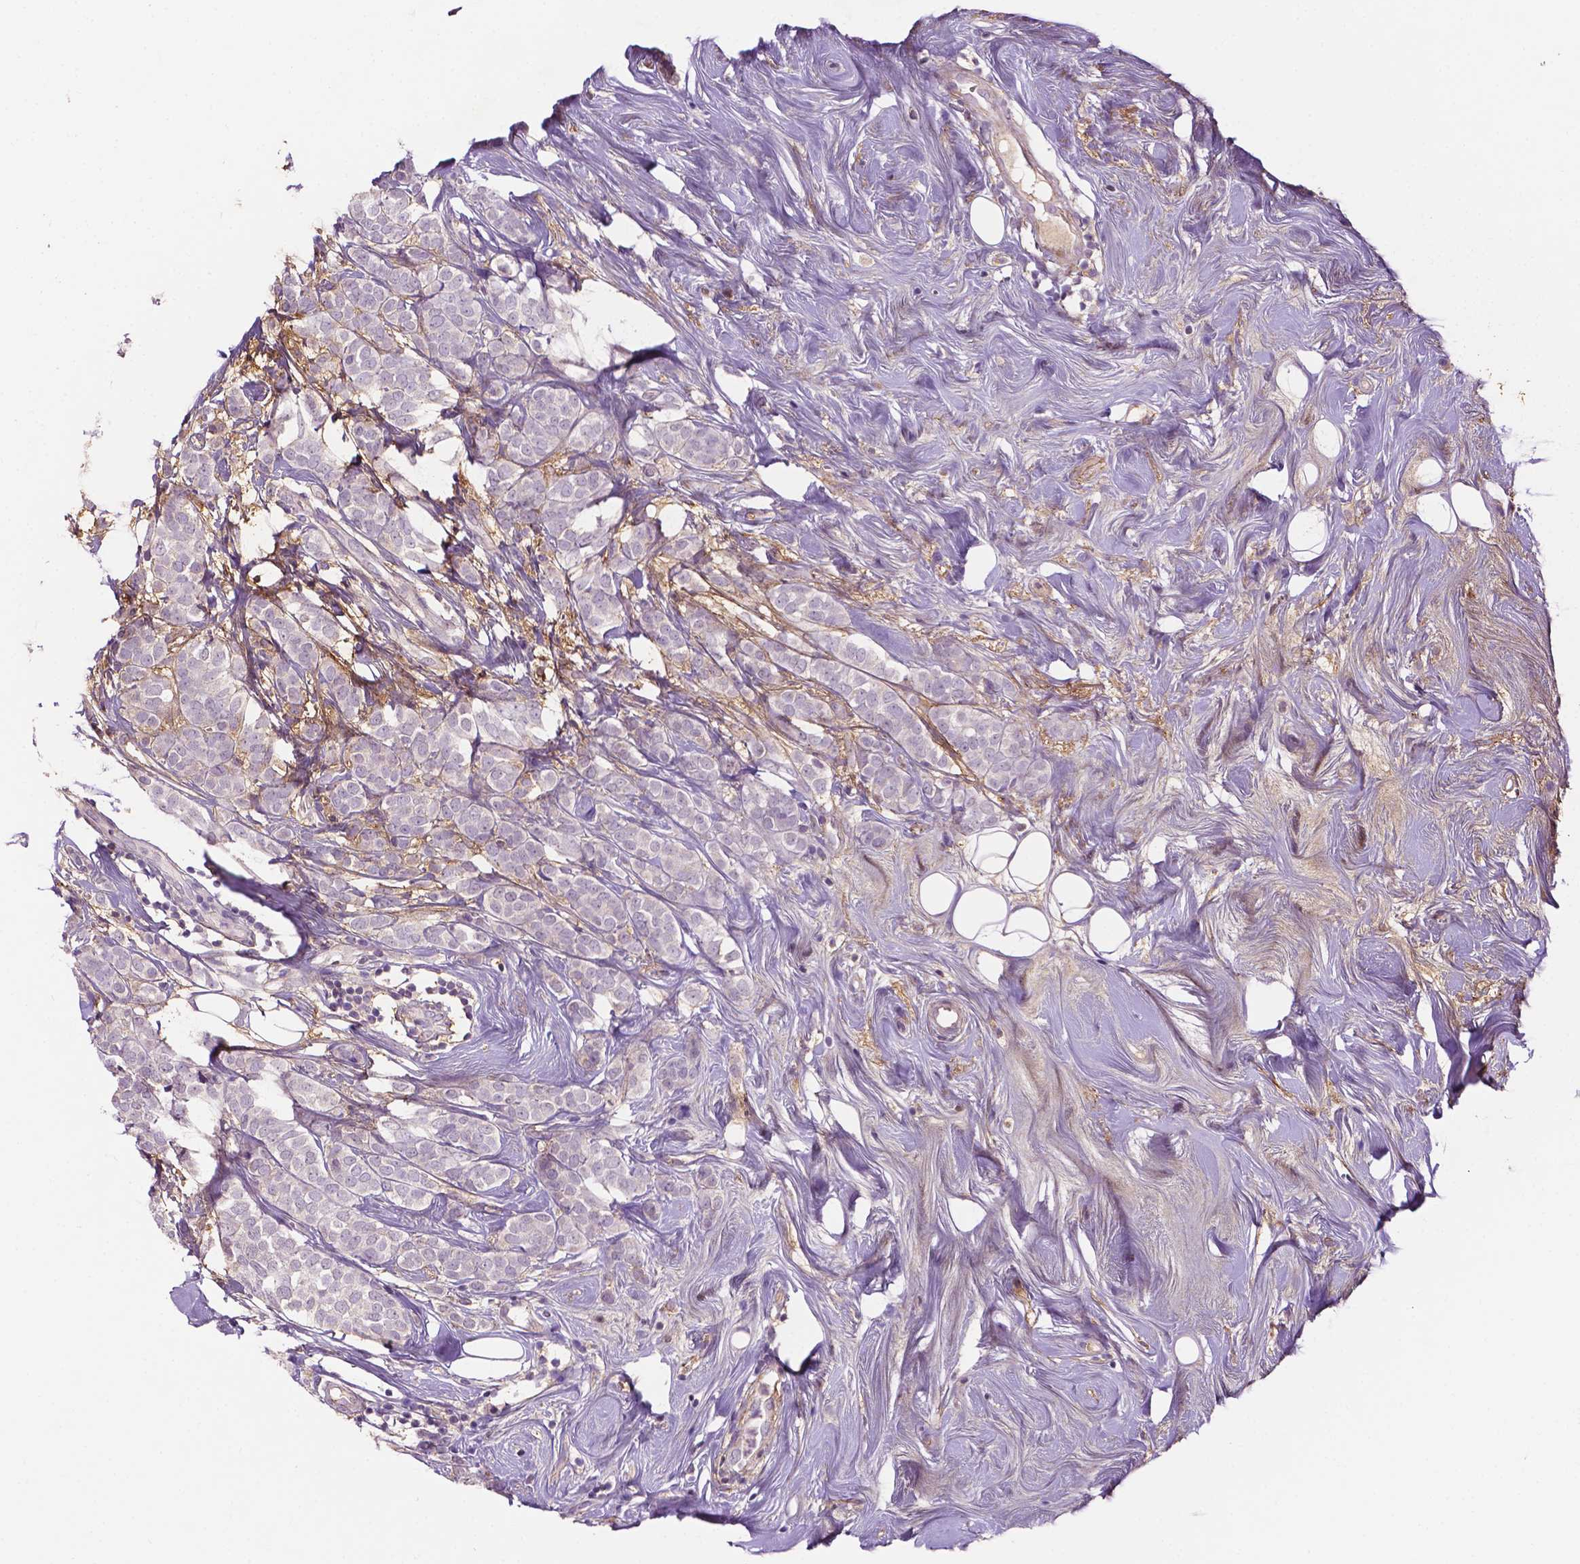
{"staining": {"intensity": "negative", "quantity": "none", "location": "none"}, "tissue": "breast cancer", "cell_type": "Tumor cells", "image_type": "cancer", "snomed": [{"axis": "morphology", "description": "Lobular carcinoma"}, {"axis": "topography", "description": "Breast"}], "caption": "Image shows no protein positivity in tumor cells of breast cancer (lobular carcinoma) tissue. (DAB immunohistochemistry, high magnification).", "gene": "FBLN1", "patient": {"sex": "female", "age": 49}}